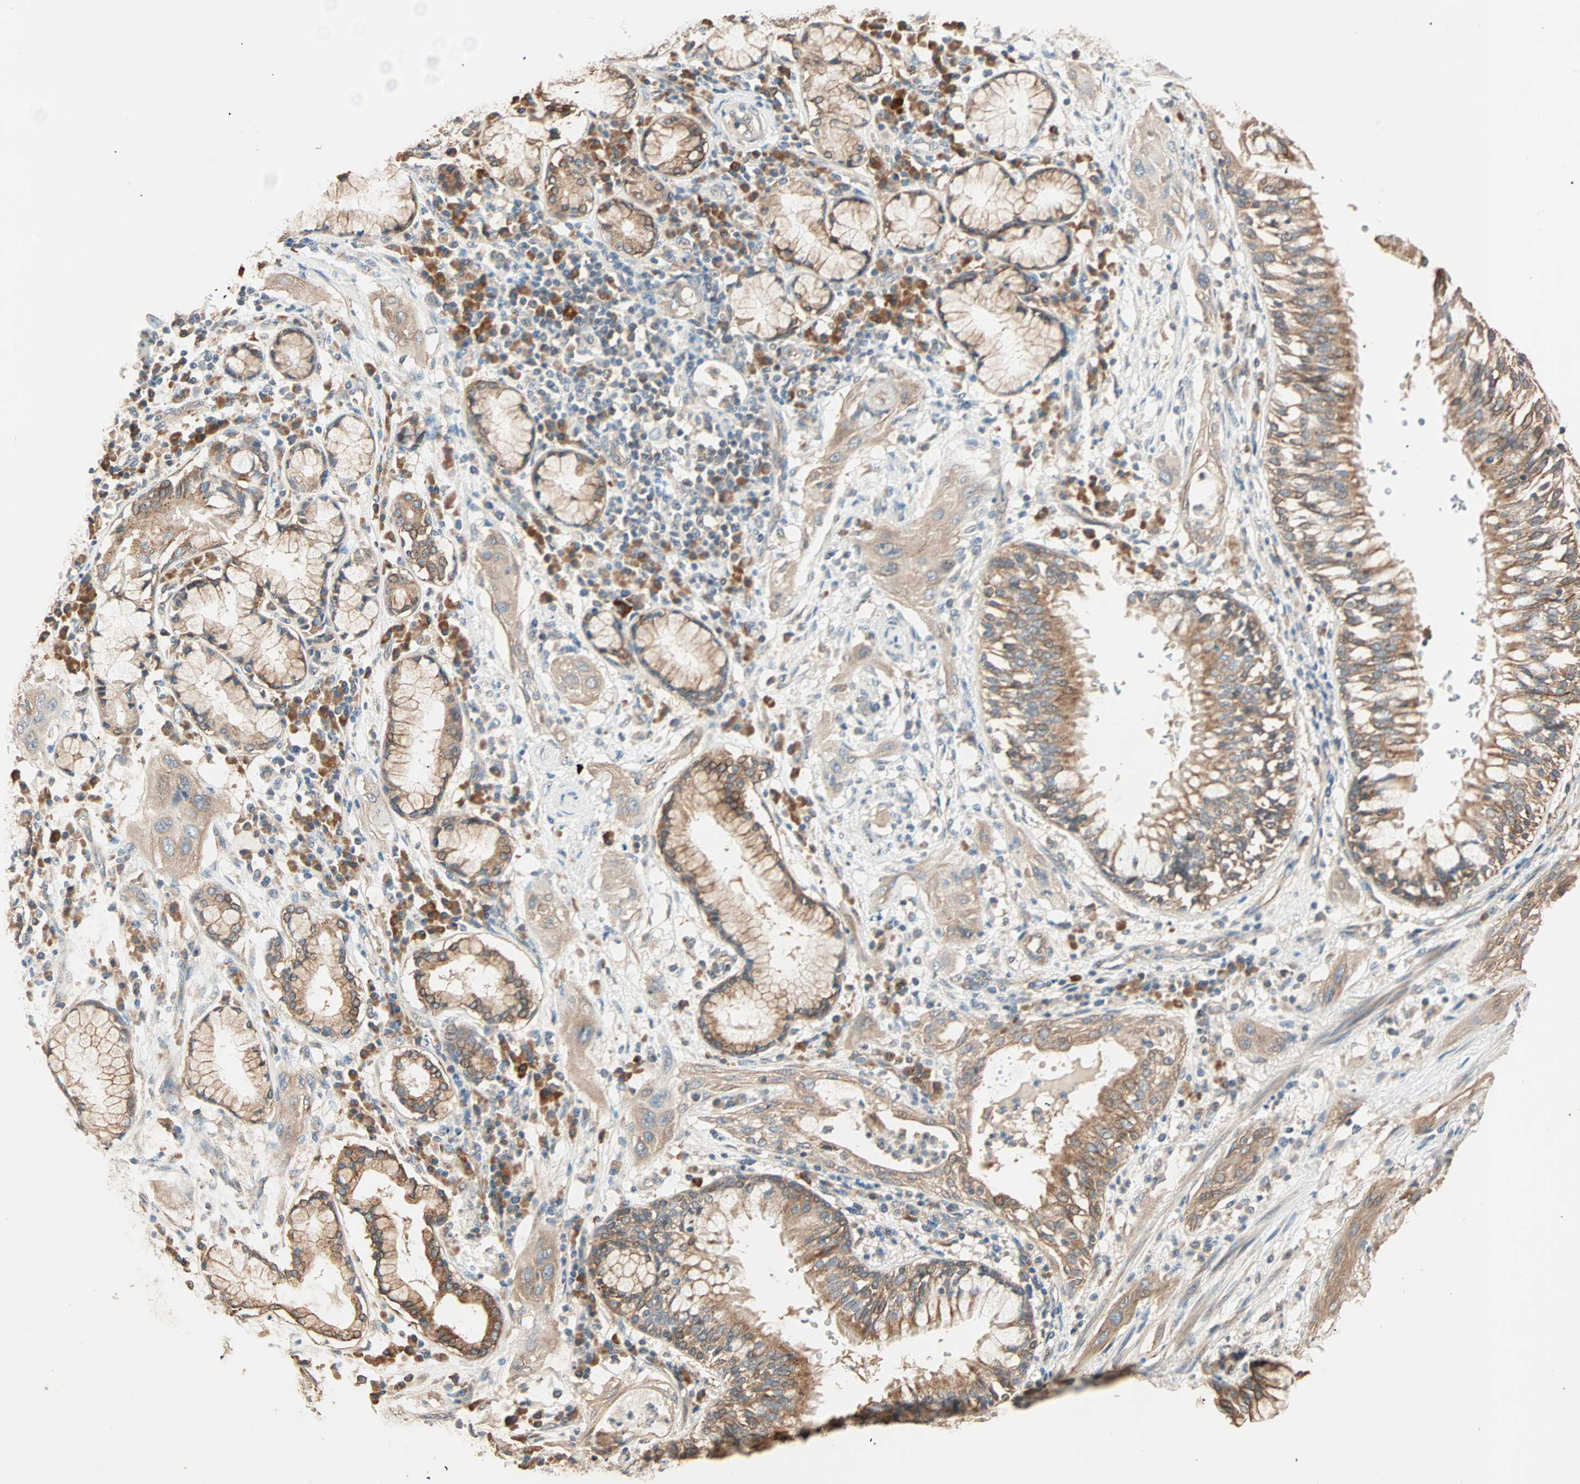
{"staining": {"intensity": "moderate", "quantity": ">75%", "location": "cytoplasmic/membranous"}, "tissue": "lung cancer", "cell_type": "Tumor cells", "image_type": "cancer", "snomed": [{"axis": "morphology", "description": "Squamous cell carcinoma, NOS"}, {"axis": "topography", "description": "Lung"}], "caption": "A brown stain shows moderate cytoplasmic/membranous staining of a protein in lung cancer (squamous cell carcinoma) tumor cells.", "gene": "EIF4G2", "patient": {"sex": "female", "age": 47}}